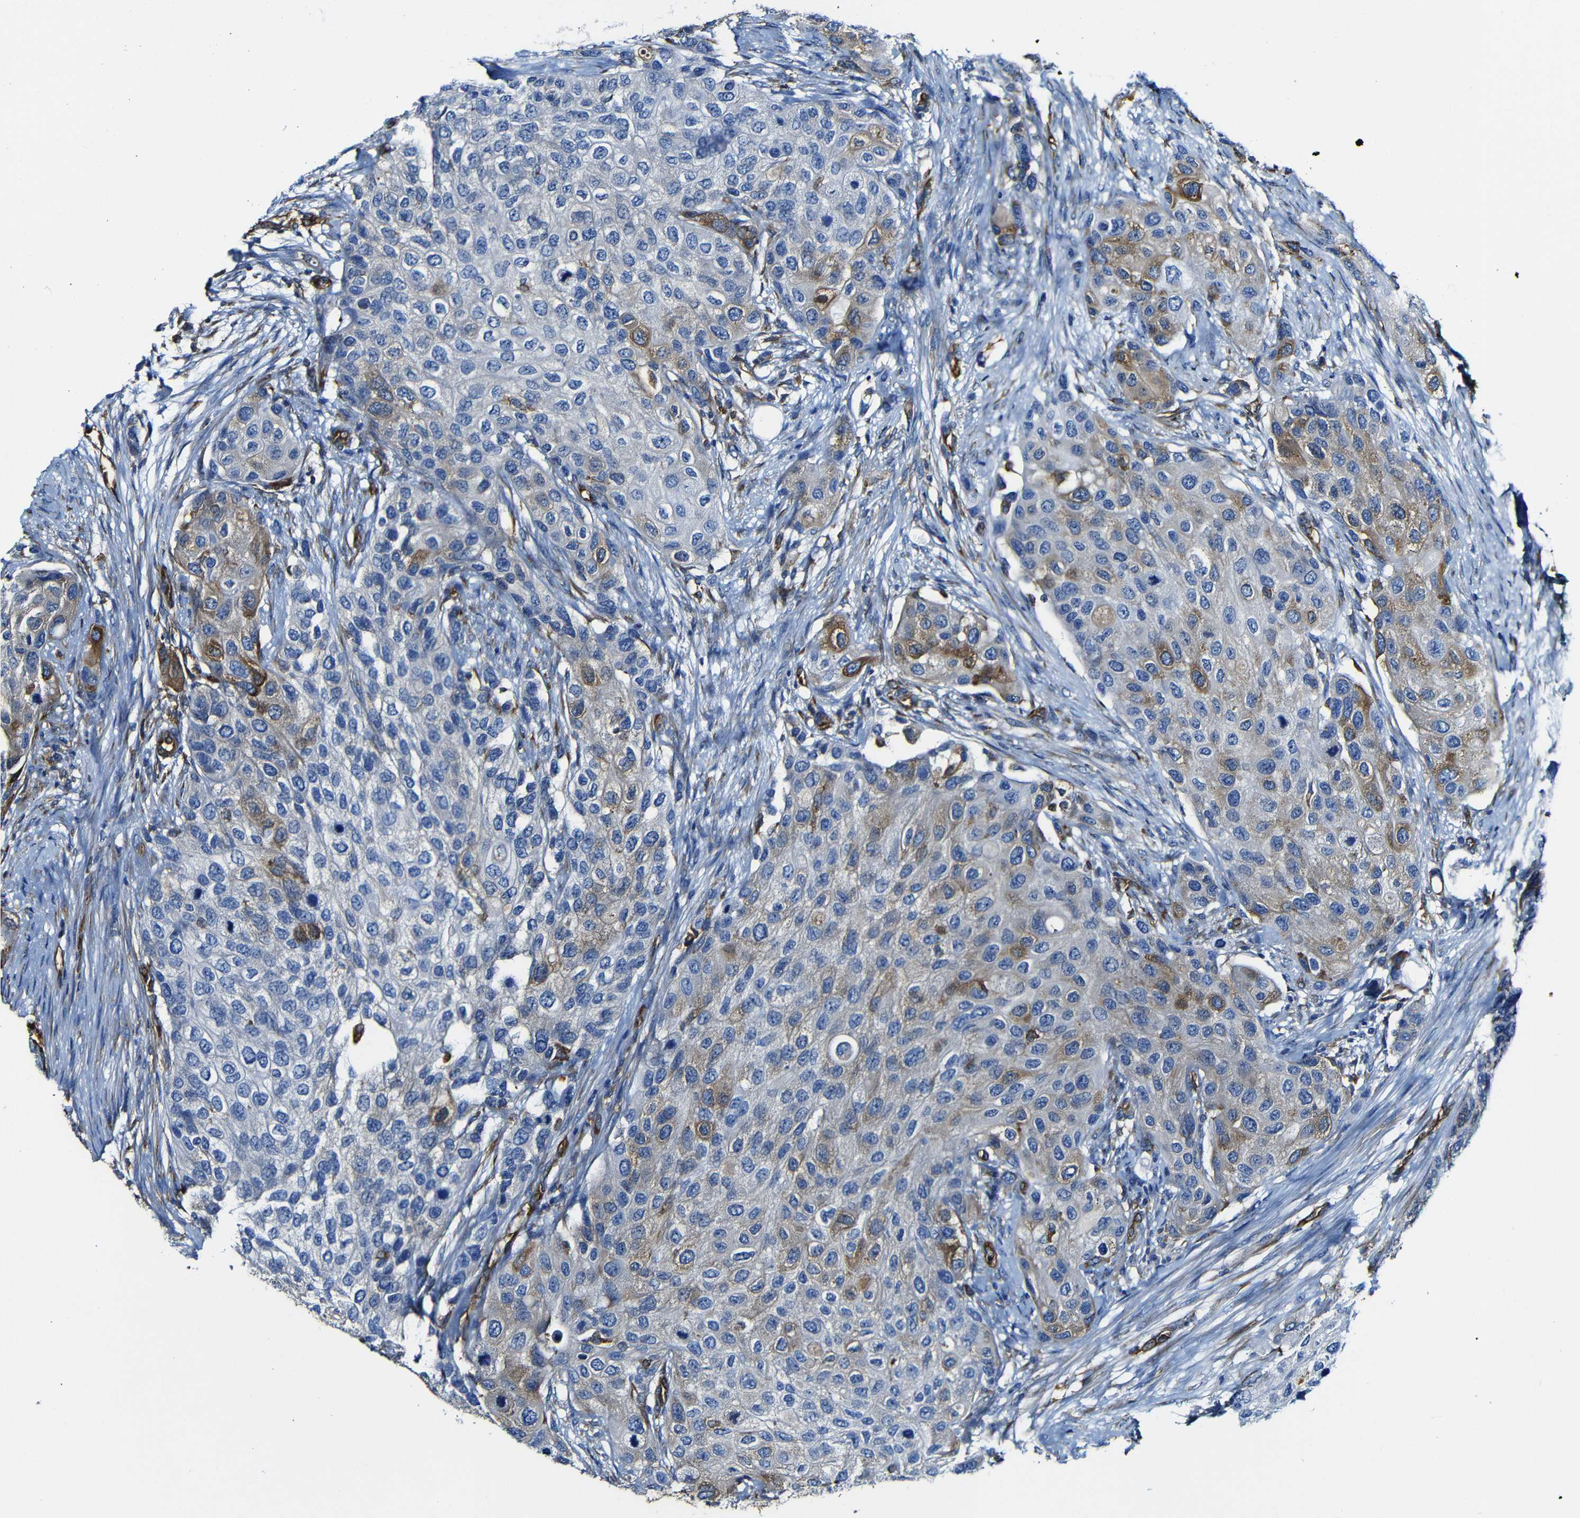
{"staining": {"intensity": "moderate", "quantity": "<25%", "location": "cytoplasmic/membranous"}, "tissue": "urothelial cancer", "cell_type": "Tumor cells", "image_type": "cancer", "snomed": [{"axis": "morphology", "description": "Urothelial carcinoma, High grade"}, {"axis": "topography", "description": "Urinary bladder"}], "caption": "An immunohistochemistry (IHC) micrograph of tumor tissue is shown. Protein staining in brown shows moderate cytoplasmic/membranous positivity in urothelial cancer within tumor cells. The protein is shown in brown color, while the nuclei are stained blue.", "gene": "MSN", "patient": {"sex": "female", "age": 56}}